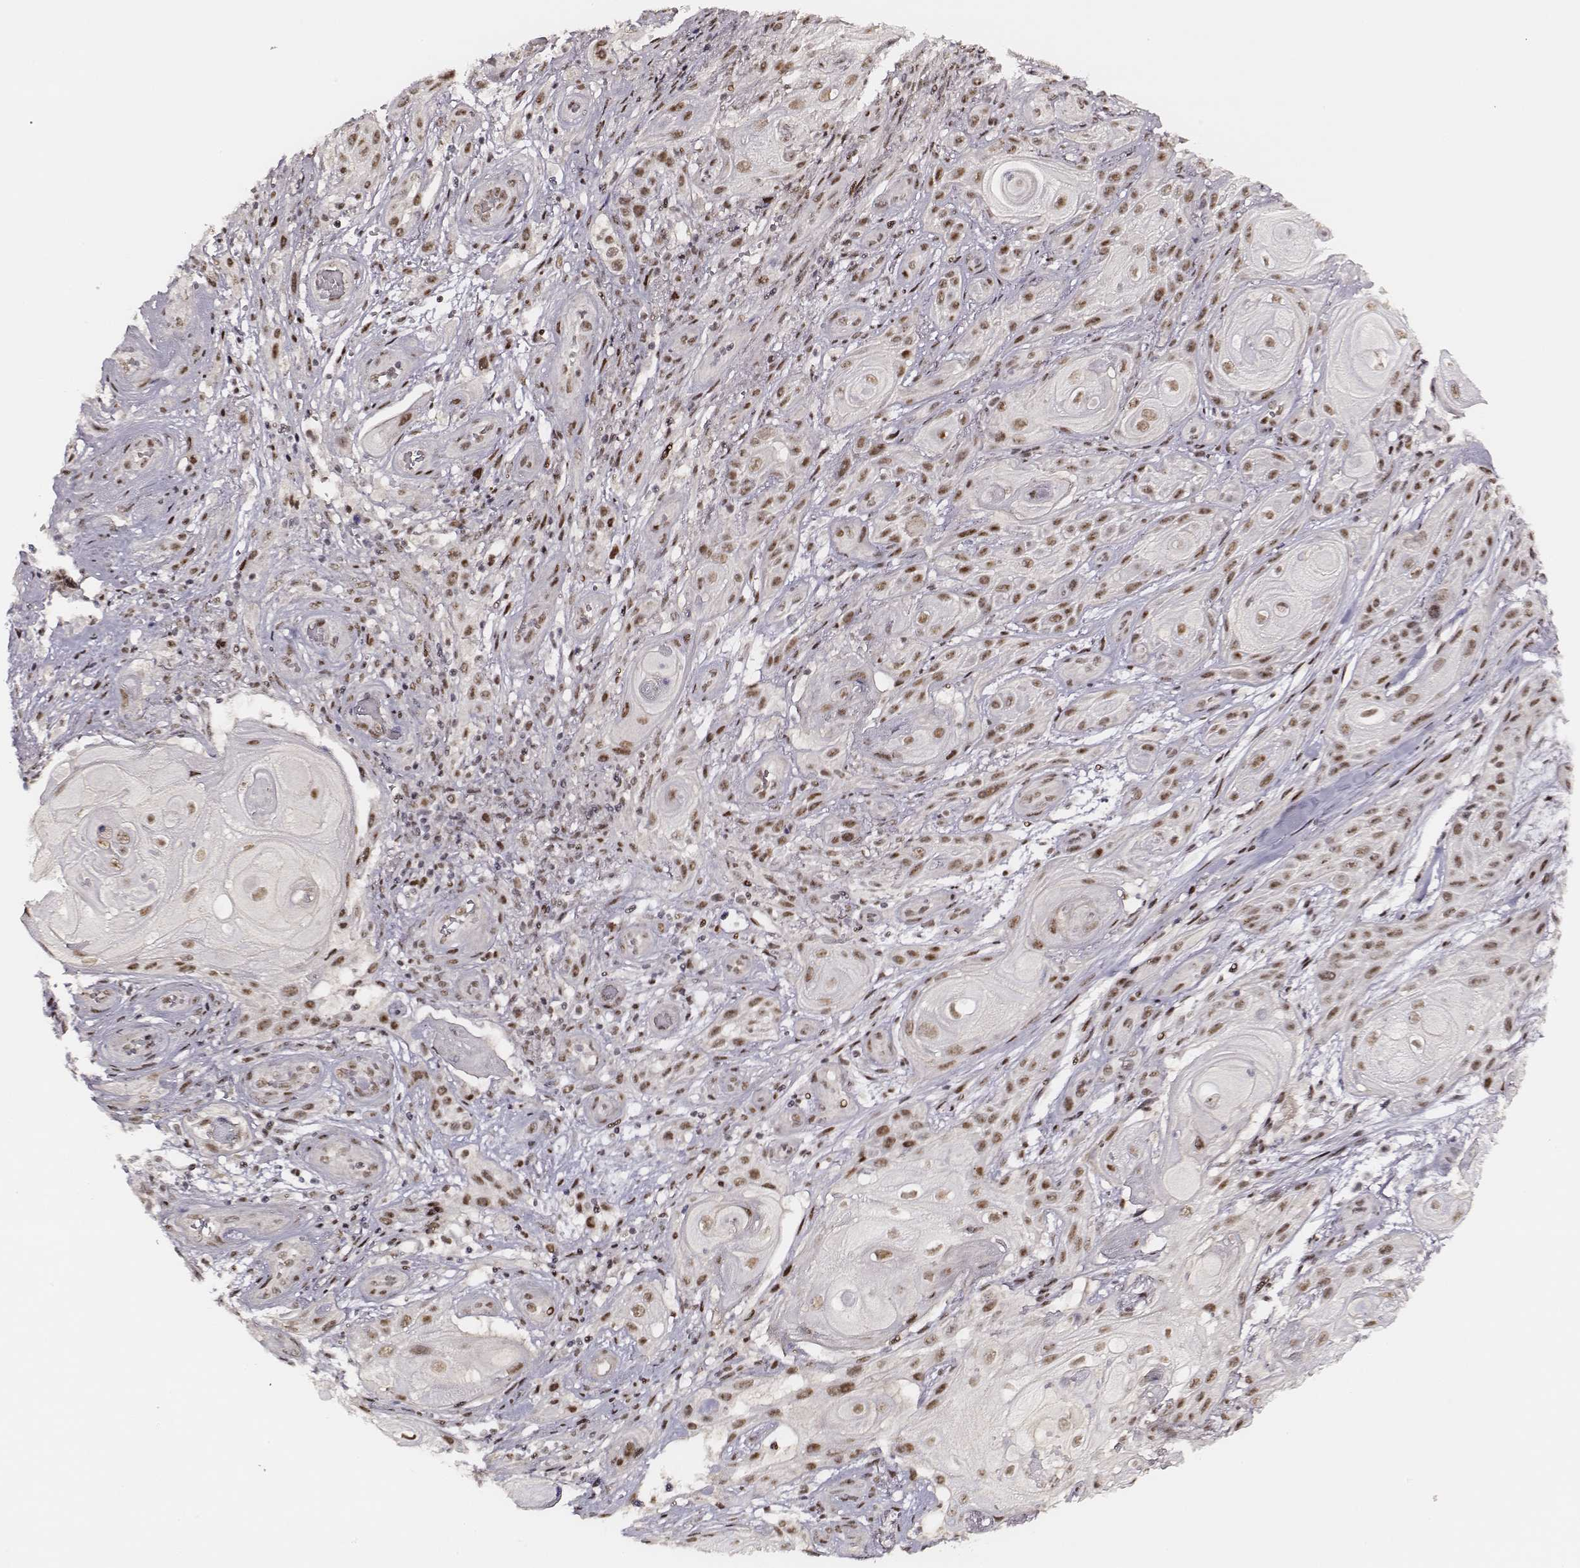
{"staining": {"intensity": "moderate", "quantity": ">75%", "location": "nuclear"}, "tissue": "skin cancer", "cell_type": "Tumor cells", "image_type": "cancer", "snomed": [{"axis": "morphology", "description": "Squamous cell carcinoma, NOS"}, {"axis": "topography", "description": "Skin"}], "caption": "The photomicrograph demonstrates a brown stain indicating the presence of a protein in the nuclear of tumor cells in skin squamous cell carcinoma.", "gene": "PPARA", "patient": {"sex": "male", "age": 62}}